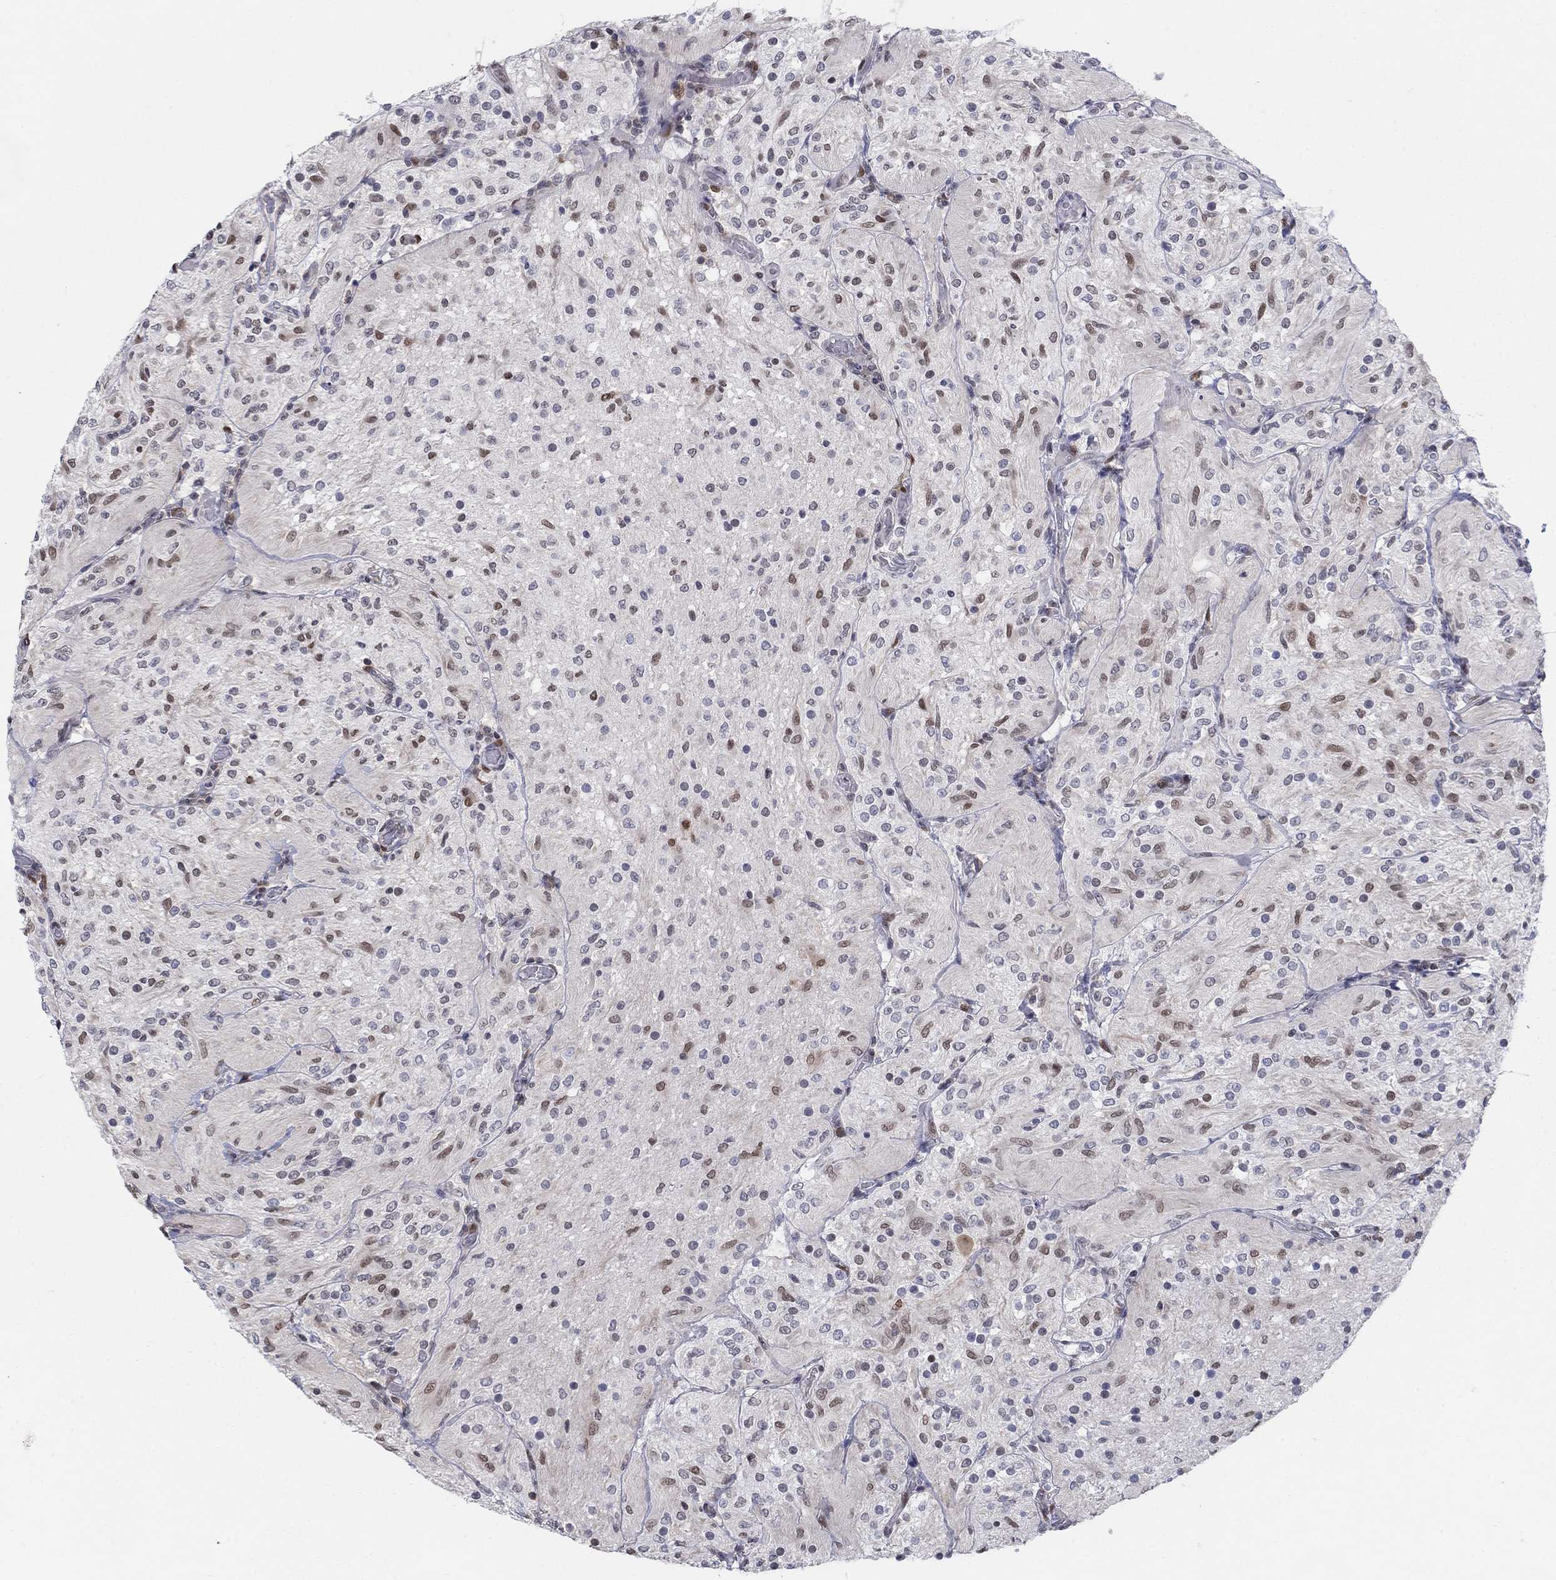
{"staining": {"intensity": "negative", "quantity": "none", "location": "none"}, "tissue": "glioma", "cell_type": "Tumor cells", "image_type": "cancer", "snomed": [{"axis": "morphology", "description": "Glioma, malignant, Low grade"}, {"axis": "topography", "description": "Brain"}], "caption": "A histopathology image of human malignant low-grade glioma is negative for staining in tumor cells.", "gene": "CENPE", "patient": {"sex": "male", "age": 3}}